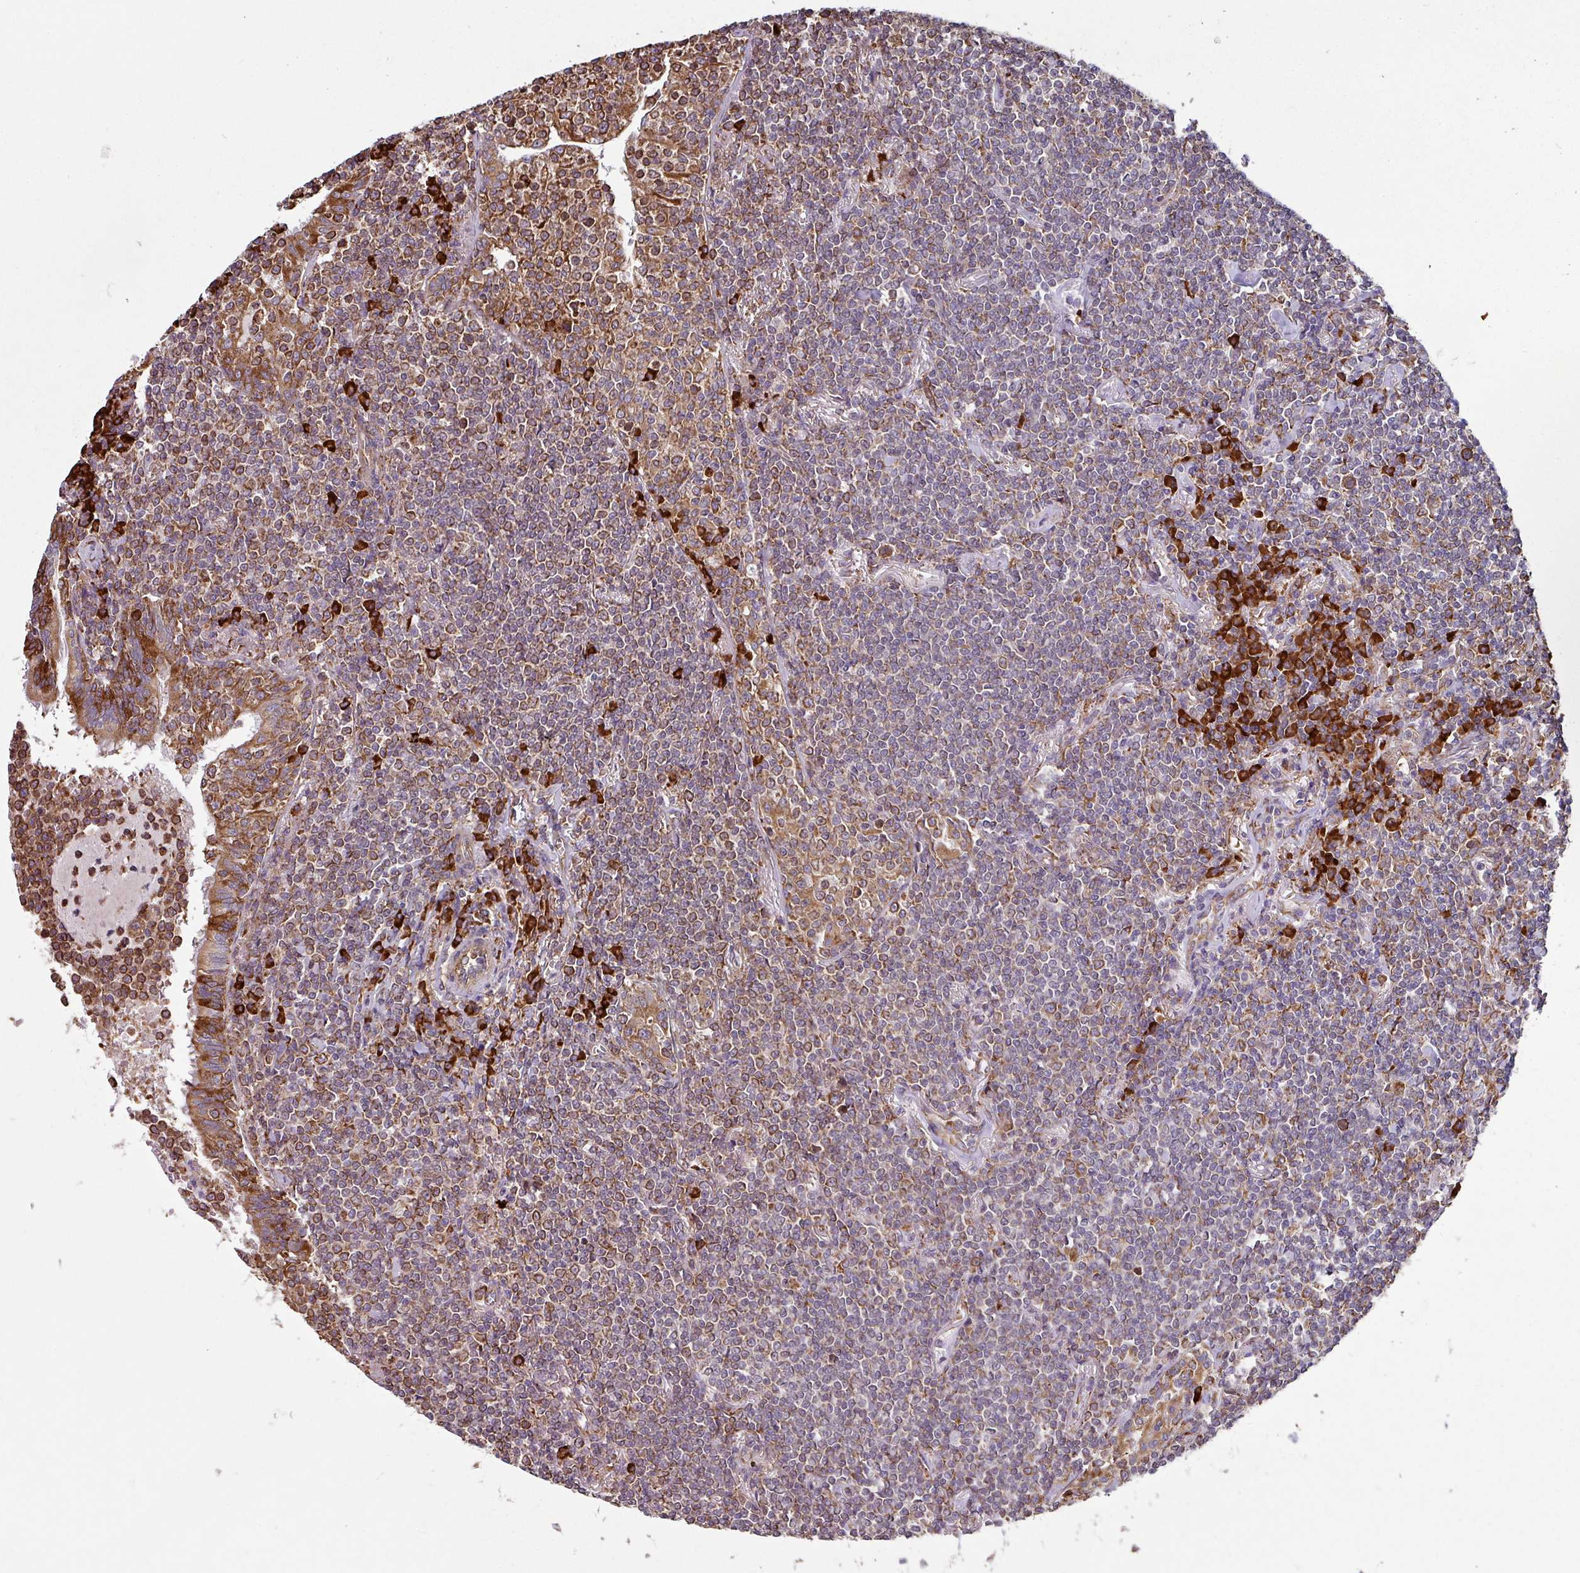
{"staining": {"intensity": "moderate", "quantity": ">75%", "location": "cytoplasmic/membranous"}, "tissue": "lymphoma", "cell_type": "Tumor cells", "image_type": "cancer", "snomed": [{"axis": "morphology", "description": "Malignant lymphoma, non-Hodgkin's type, Low grade"}, {"axis": "topography", "description": "Lung"}], "caption": "IHC staining of lymphoma, which demonstrates medium levels of moderate cytoplasmic/membranous positivity in about >75% of tumor cells indicating moderate cytoplasmic/membranous protein positivity. The staining was performed using DAB (brown) for protein detection and nuclei were counterstained in hematoxylin (blue).", "gene": "FAT4", "patient": {"sex": "female", "age": 71}}